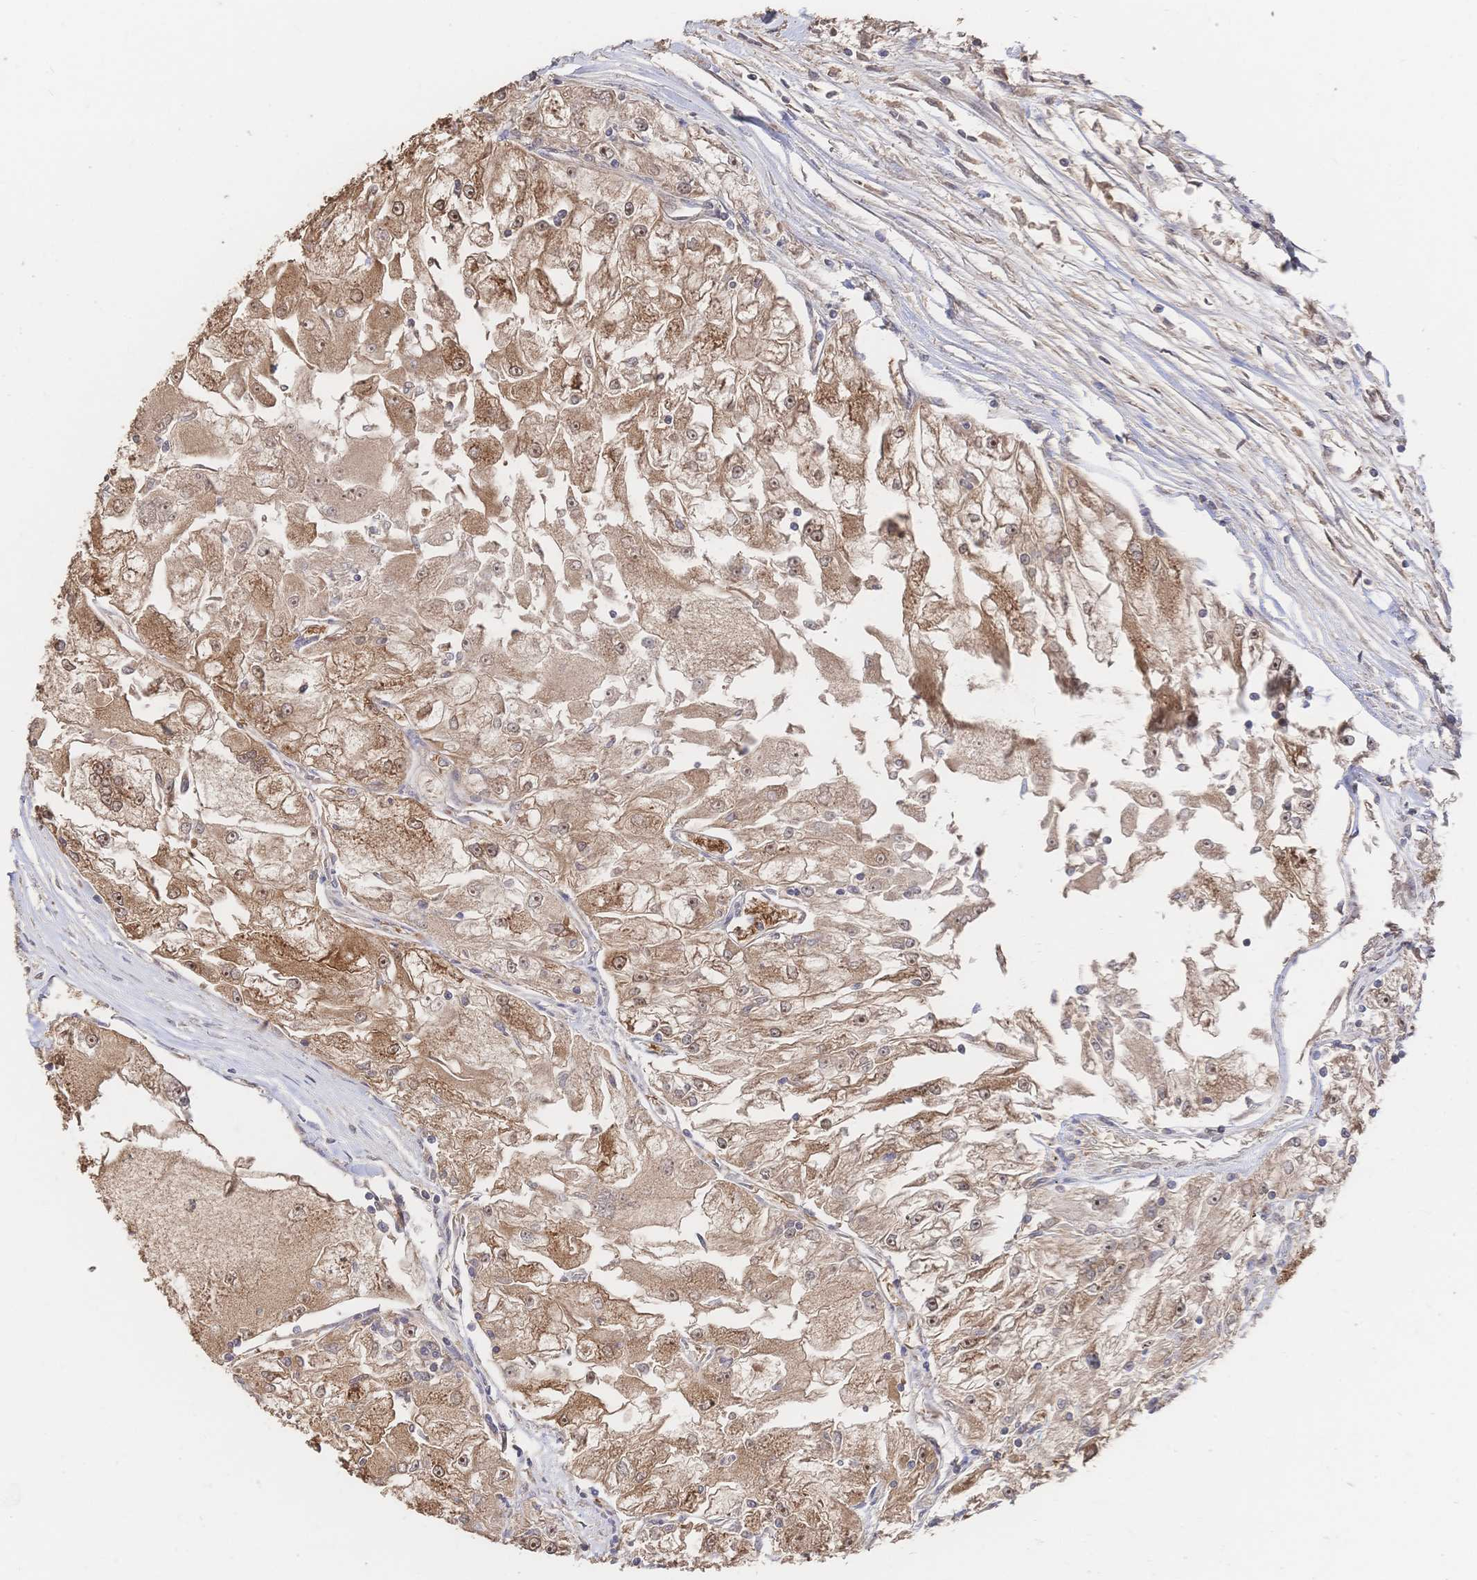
{"staining": {"intensity": "moderate", "quantity": ">75%", "location": "cytoplasmic/membranous,nuclear"}, "tissue": "renal cancer", "cell_type": "Tumor cells", "image_type": "cancer", "snomed": [{"axis": "morphology", "description": "Adenocarcinoma, NOS"}, {"axis": "topography", "description": "Kidney"}], "caption": "Immunohistochemistry micrograph of adenocarcinoma (renal) stained for a protein (brown), which exhibits medium levels of moderate cytoplasmic/membranous and nuclear staining in about >75% of tumor cells.", "gene": "DNAJA4", "patient": {"sex": "female", "age": 72}}